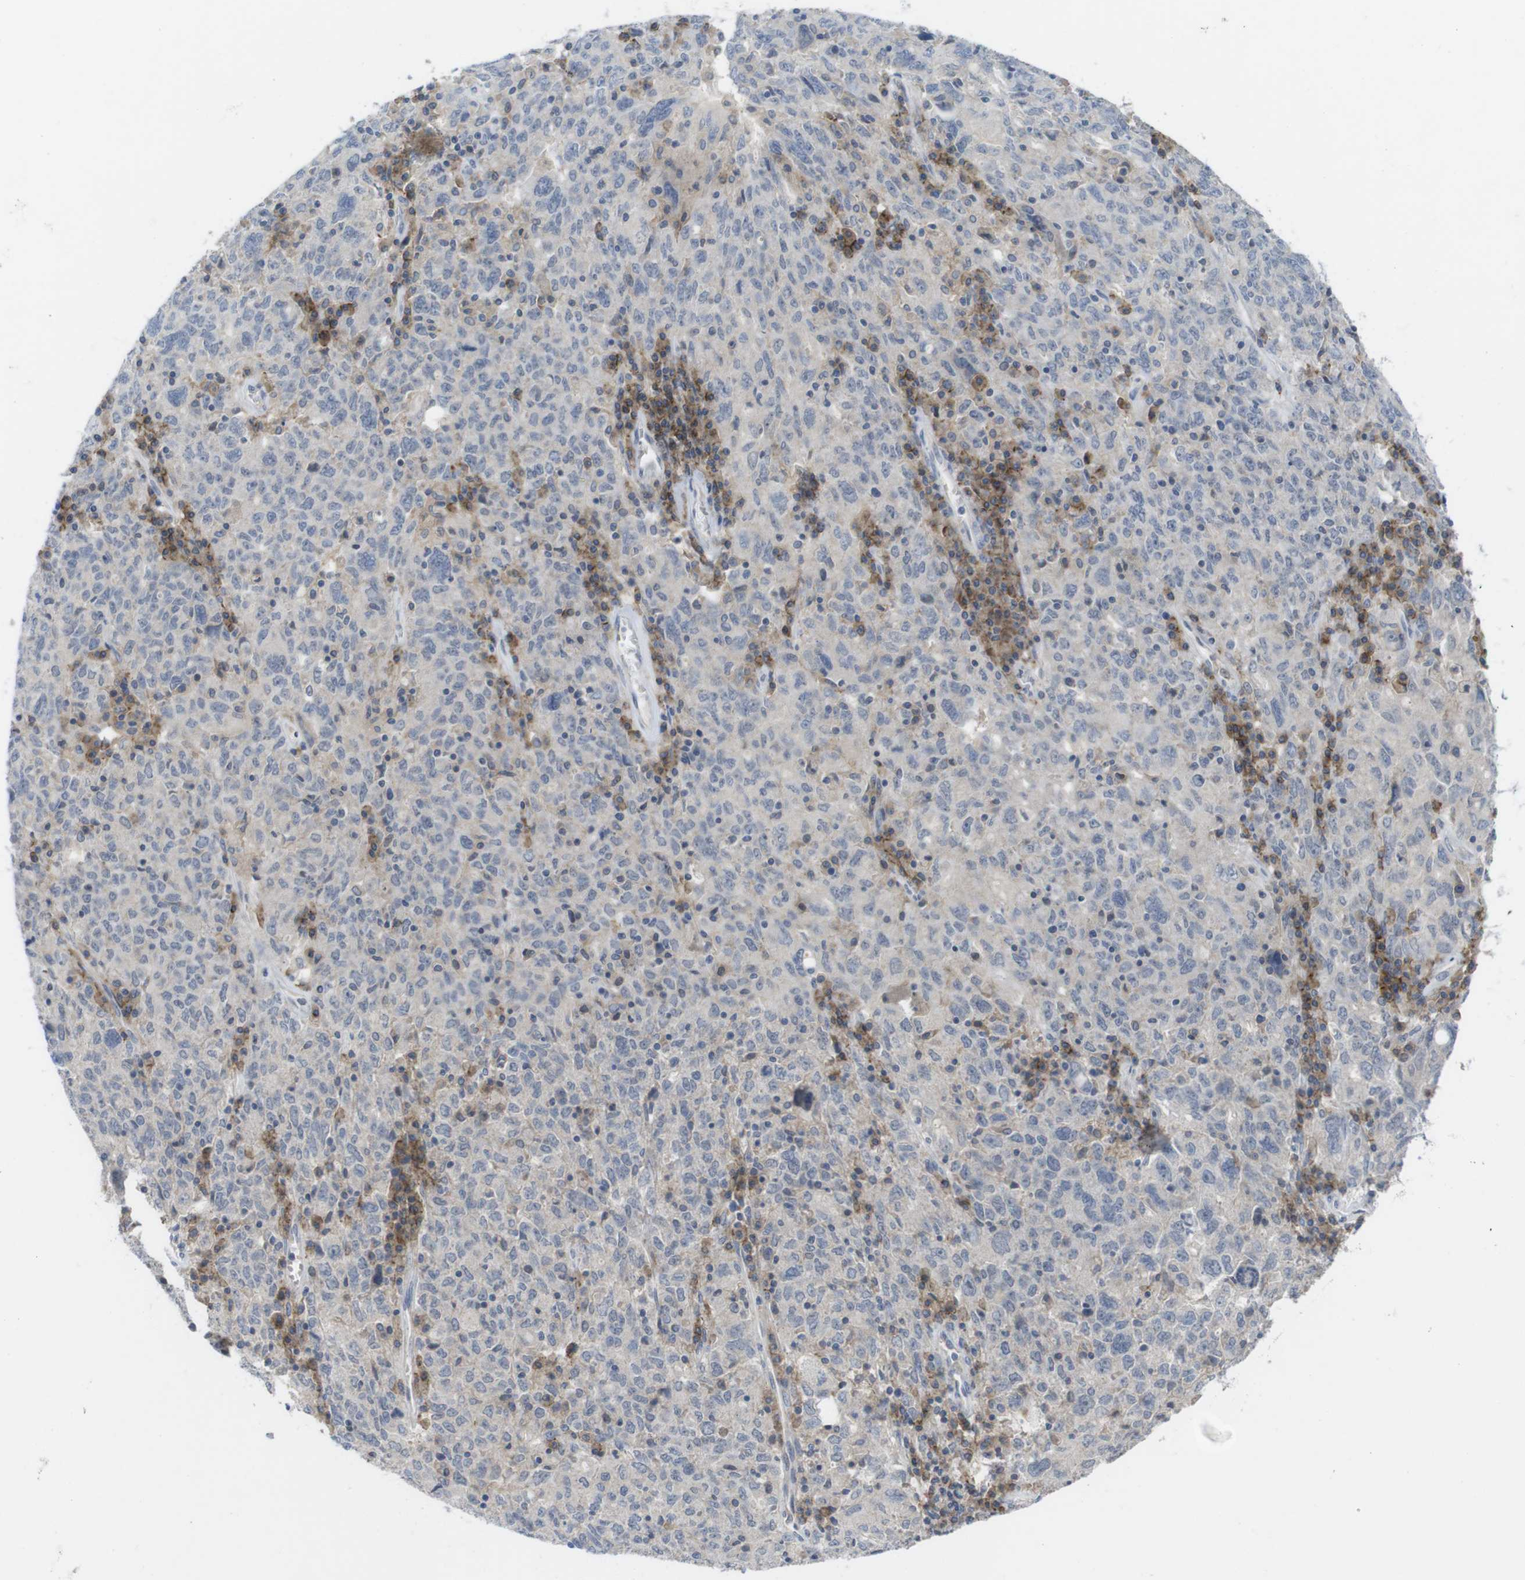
{"staining": {"intensity": "weak", "quantity": "<25%", "location": "cytoplasmic/membranous"}, "tissue": "ovarian cancer", "cell_type": "Tumor cells", "image_type": "cancer", "snomed": [{"axis": "morphology", "description": "Carcinoma, endometroid"}, {"axis": "topography", "description": "Ovary"}], "caption": "This is an immunohistochemistry (IHC) photomicrograph of endometroid carcinoma (ovarian). There is no positivity in tumor cells.", "gene": "SLAMF7", "patient": {"sex": "female", "age": 62}}